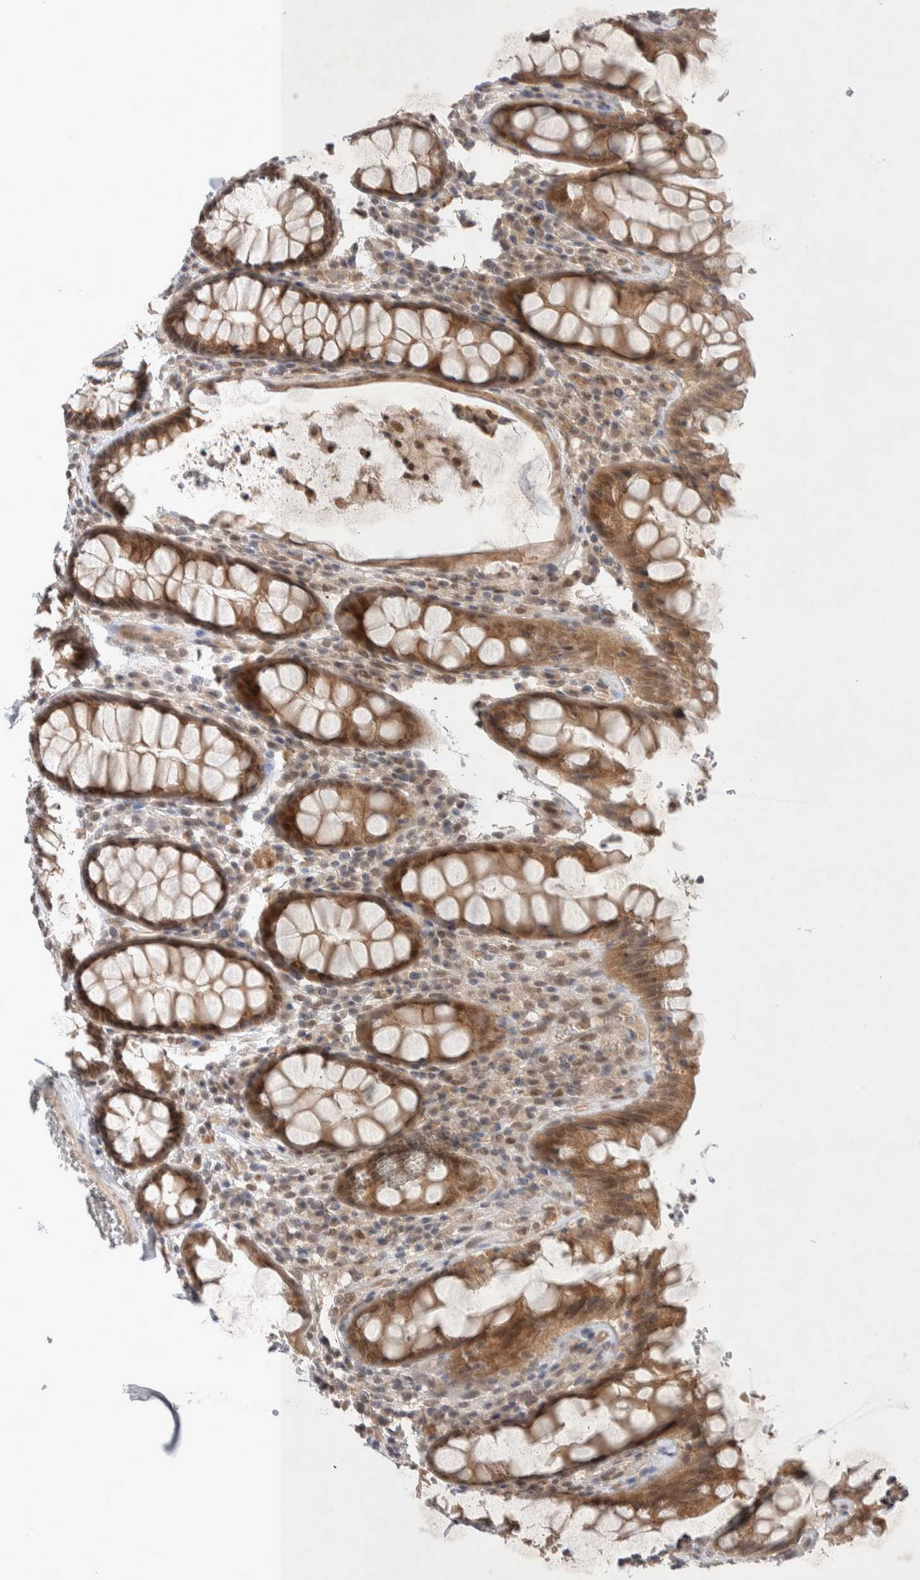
{"staining": {"intensity": "moderate", "quantity": ">75%", "location": "cytoplasmic/membranous,nuclear"}, "tissue": "rectum", "cell_type": "Glandular cells", "image_type": "normal", "snomed": [{"axis": "morphology", "description": "Normal tissue, NOS"}, {"axis": "topography", "description": "Rectum"}], "caption": "This is a histology image of immunohistochemistry (IHC) staining of benign rectum, which shows moderate staining in the cytoplasmic/membranous,nuclear of glandular cells.", "gene": "ZNF704", "patient": {"sex": "male", "age": 64}}